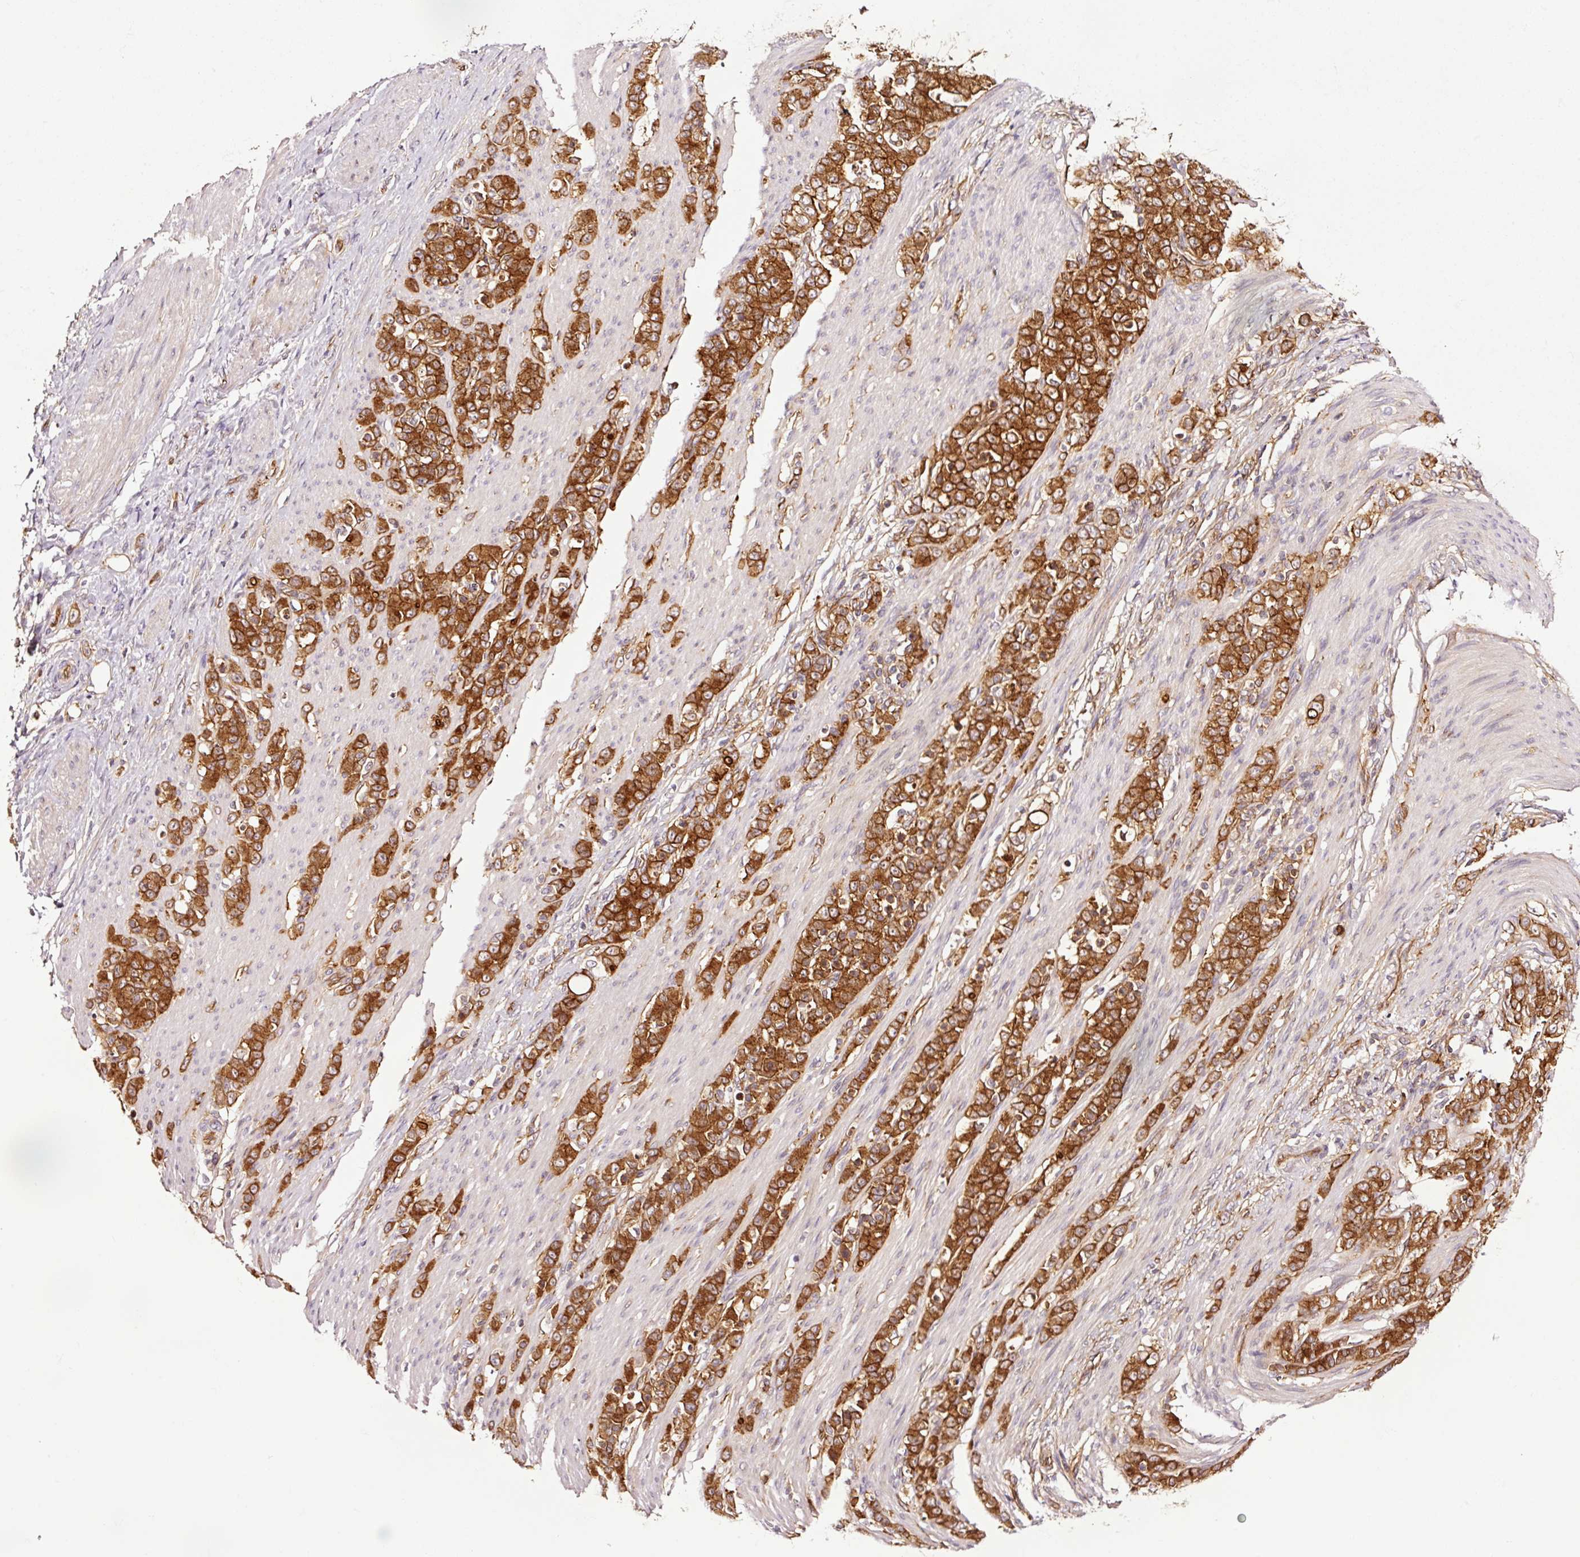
{"staining": {"intensity": "strong", "quantity": ">75%", "location": "cytoplasmic/membranous"}, "tissue": "stomach cancer", "cell_type": "Tumor cells", "image_type": "cancer", "snomed": [{"axis": "morphology", "description": "Adenocarcinoma, NOS"}, {"axis": "topography", "description": "Stomach"}], "caption": "About >75% of tumor cells in stomach cancer exhibit strong cytoplasmic/membranous protein staining as visualized by brown immunohistochemical staining.", "gene": "METAP1", "patient": {"sex": "female", "age": 79}}